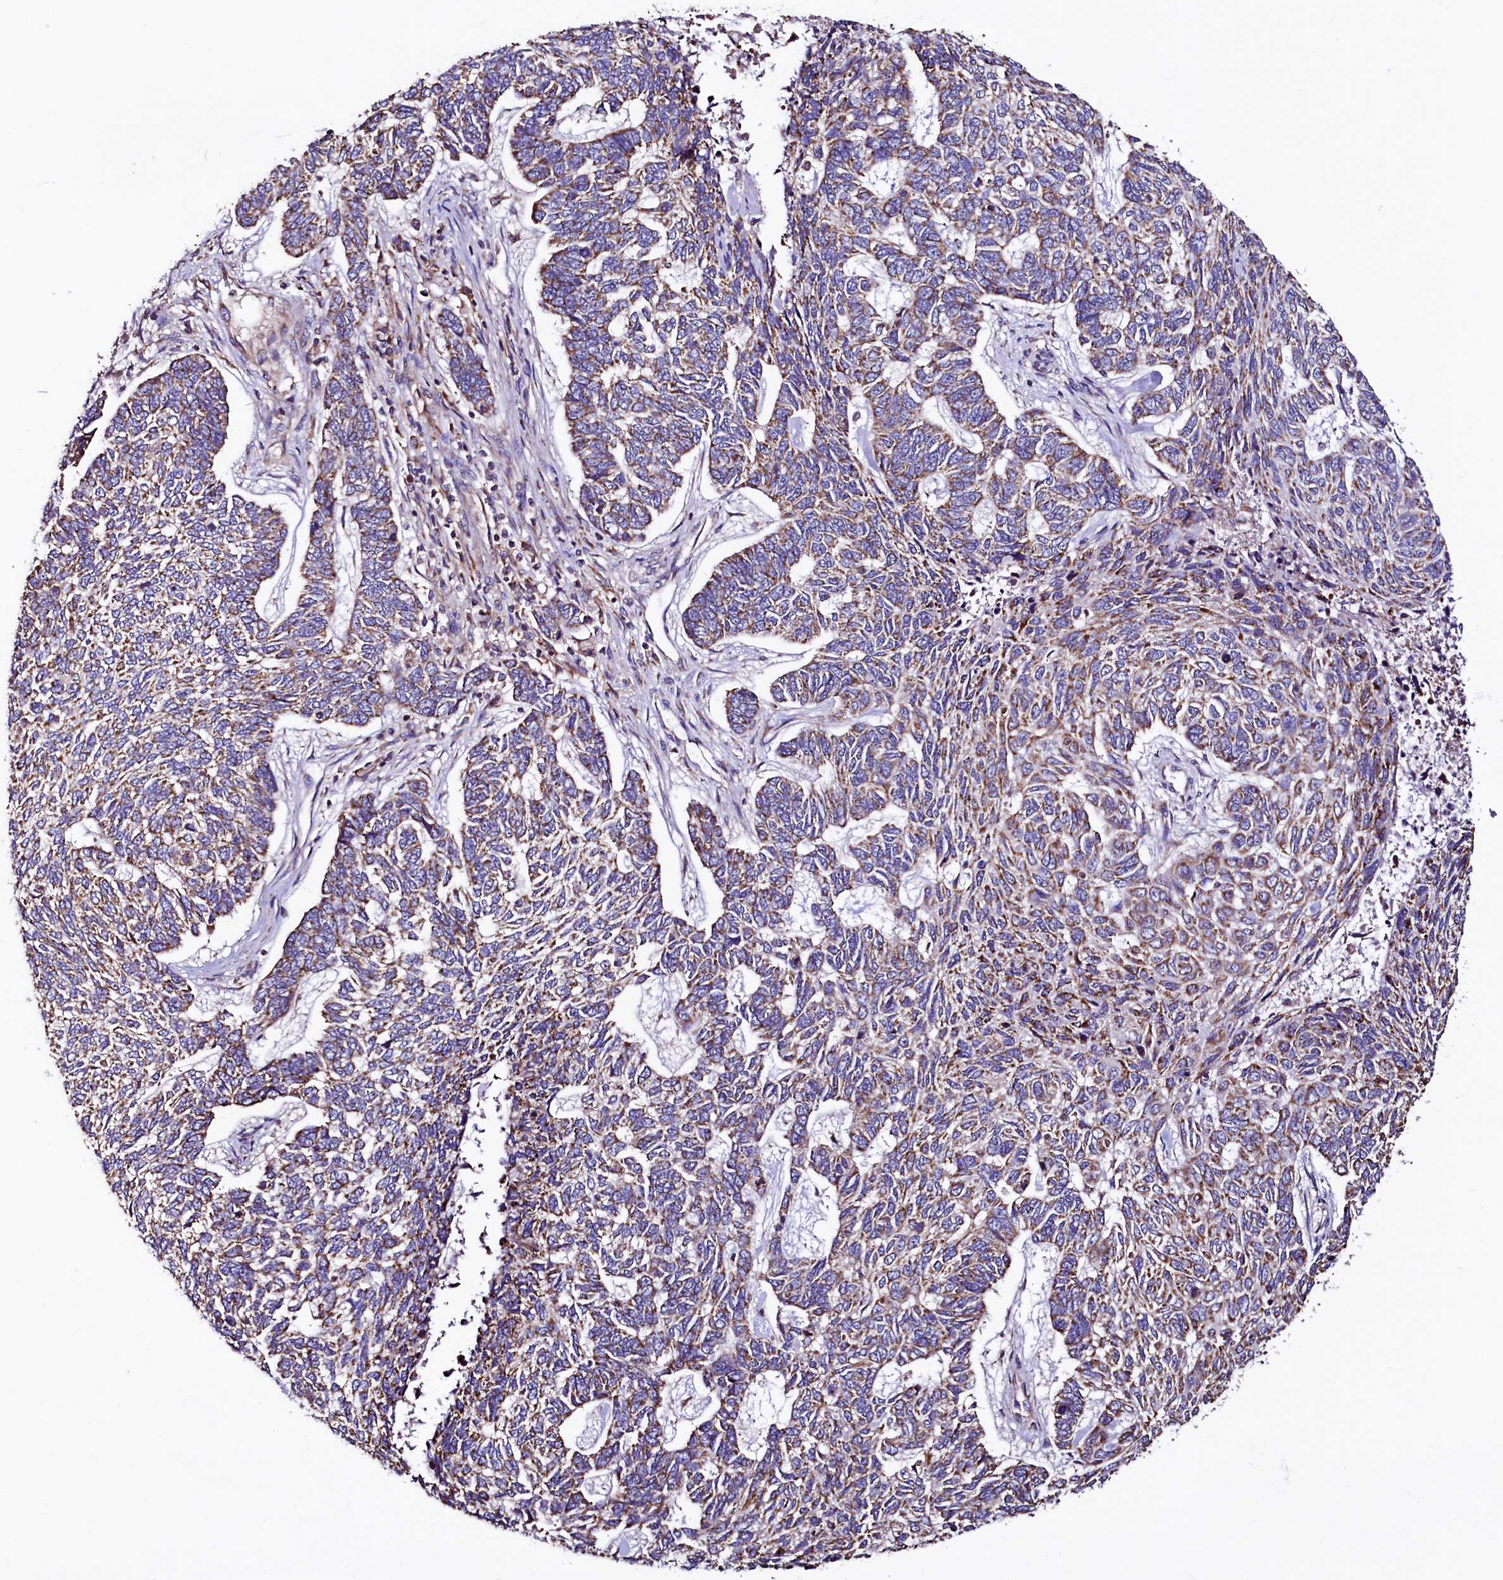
{"staining": {"intensity": "moderate", "quantity": ">75%", "location": "cytoplasmic/membranous"}, "tissue": "skin cancer", "cell_type": "Tumor cells", "image_type": "cancer", "snomed": [{"axis": "morphology", "description": "Basal cell carcinoma"}, {"axis": "topography", "description": "Skin"}], "caption": "Immunohistochemical staining of human skin basal cell carcinoma shows medium levels of moderate cytoplasmic/membranous positivity in approximately >75% of tumor cells. Using DAB (3,3'-diaminobenzidine) (brown) and hematoxylin (blue) stains, captured at high magnification using brightfield microscopy.", "gene": "STARD5", "patient": {"sex": "female", "age": 65}}